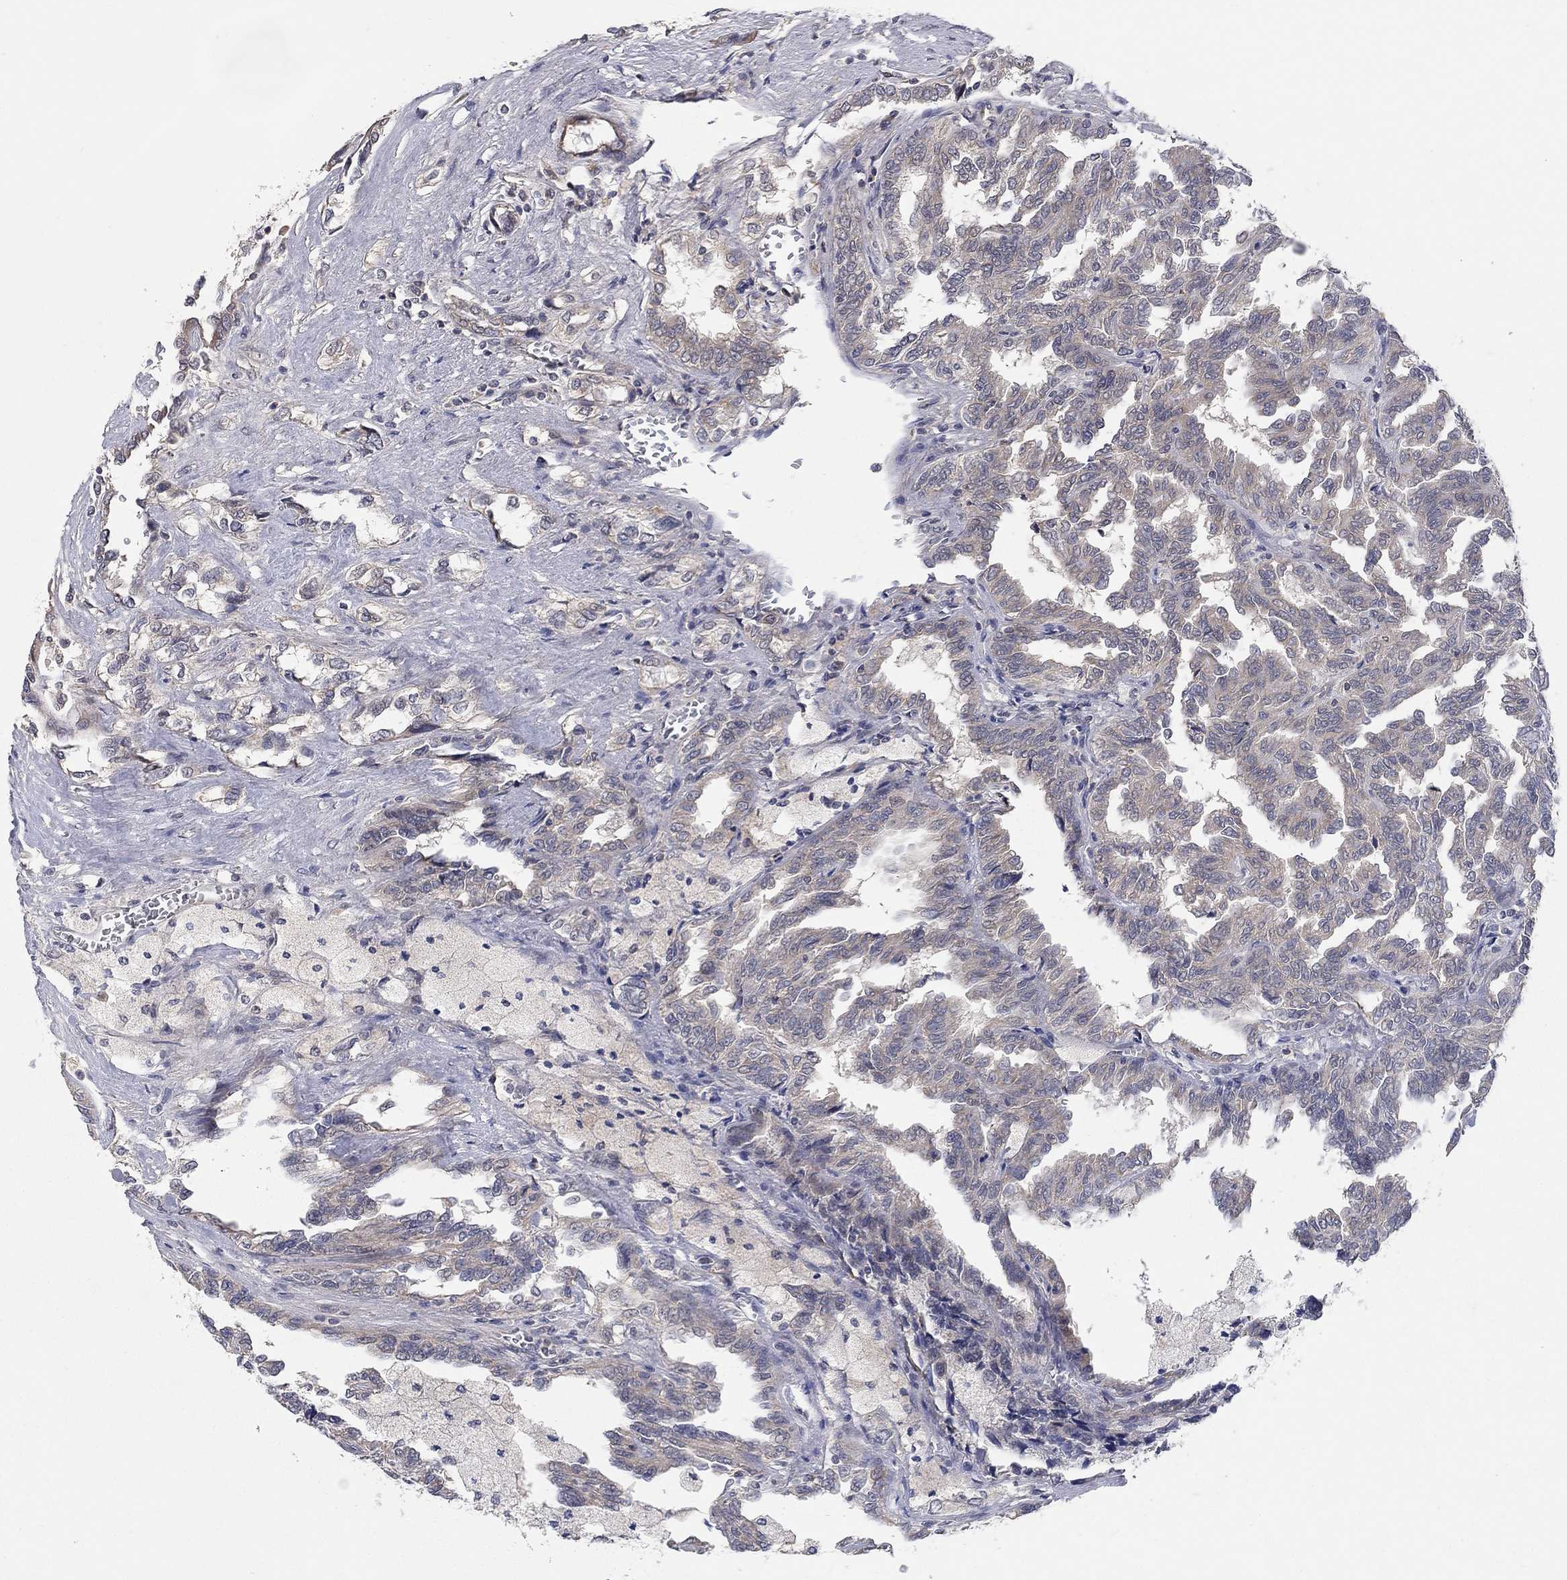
{"staining": {"intensity": "weak", "quantity": "<25%", "location": "cytoplasmic/membranous"}, "tissue": "renal cancer", "cell_type": "Tumor cells", "image_type": "cancer", "snomed": [{"axis": "morphology", "description": "Adenocarcinoma, NOS"}, {"axis": "topography", "description": "Kidney"}], "caption": "Tumor cells show no significant staining in renal cancer (adenocarcinoma).", "gene": "WASF3", "patient": {"sex": "male", "age": 79}}